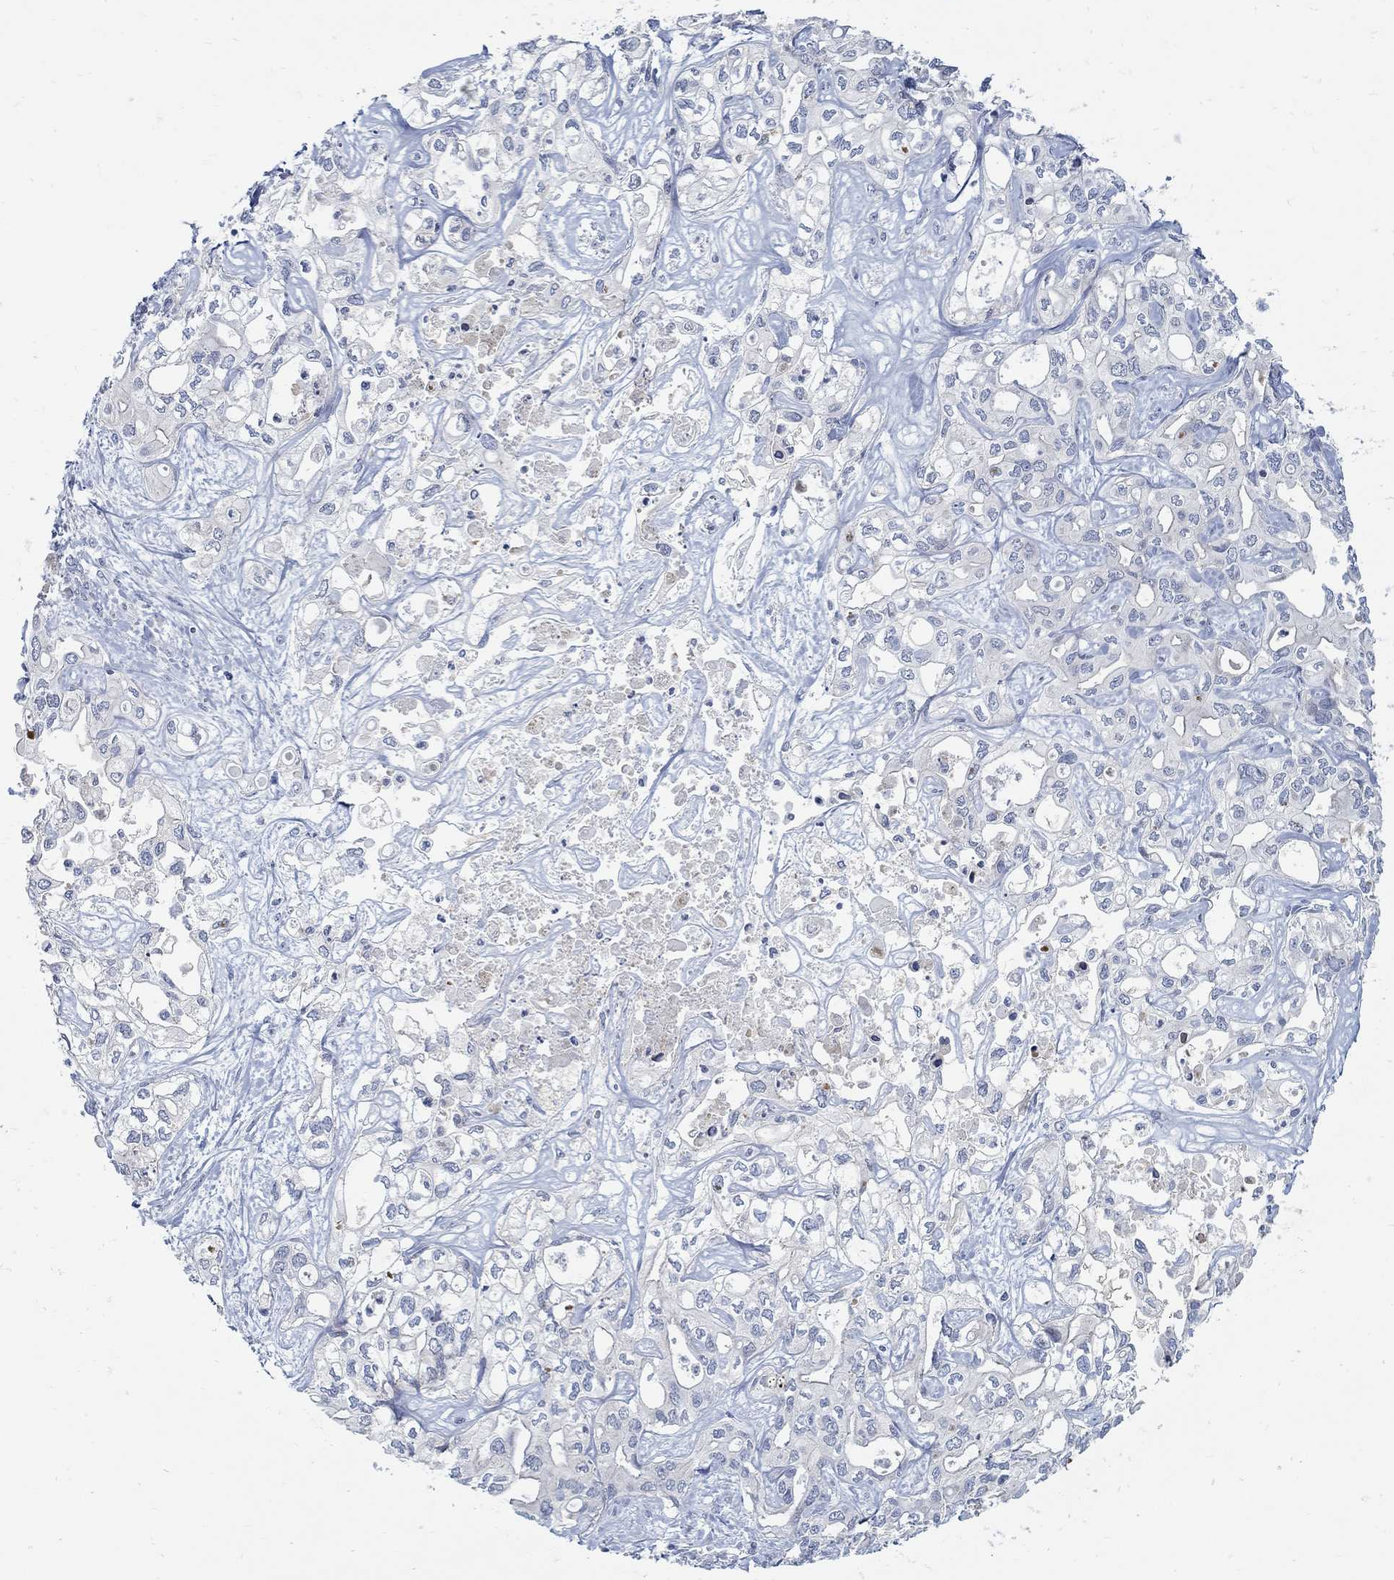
{"staining": {"intensity": "negative", "quantity": "none", "location": "none"}, "tissue": "liver cancer", "cell_type": "Tumor cells", "image_type": "cancer", "snomed": [{"axis": "morphology", "description": "Cholangiocarcinoma"}, {"axis": "topography", "description": "Liver"}], "caption": "Immunohistochemical staining of human cholangiocarcinoma (liver) reveals no significant expression in tumor cells.", "gene": "ANO7", "patient": {"sex": "female", "age": 64}}